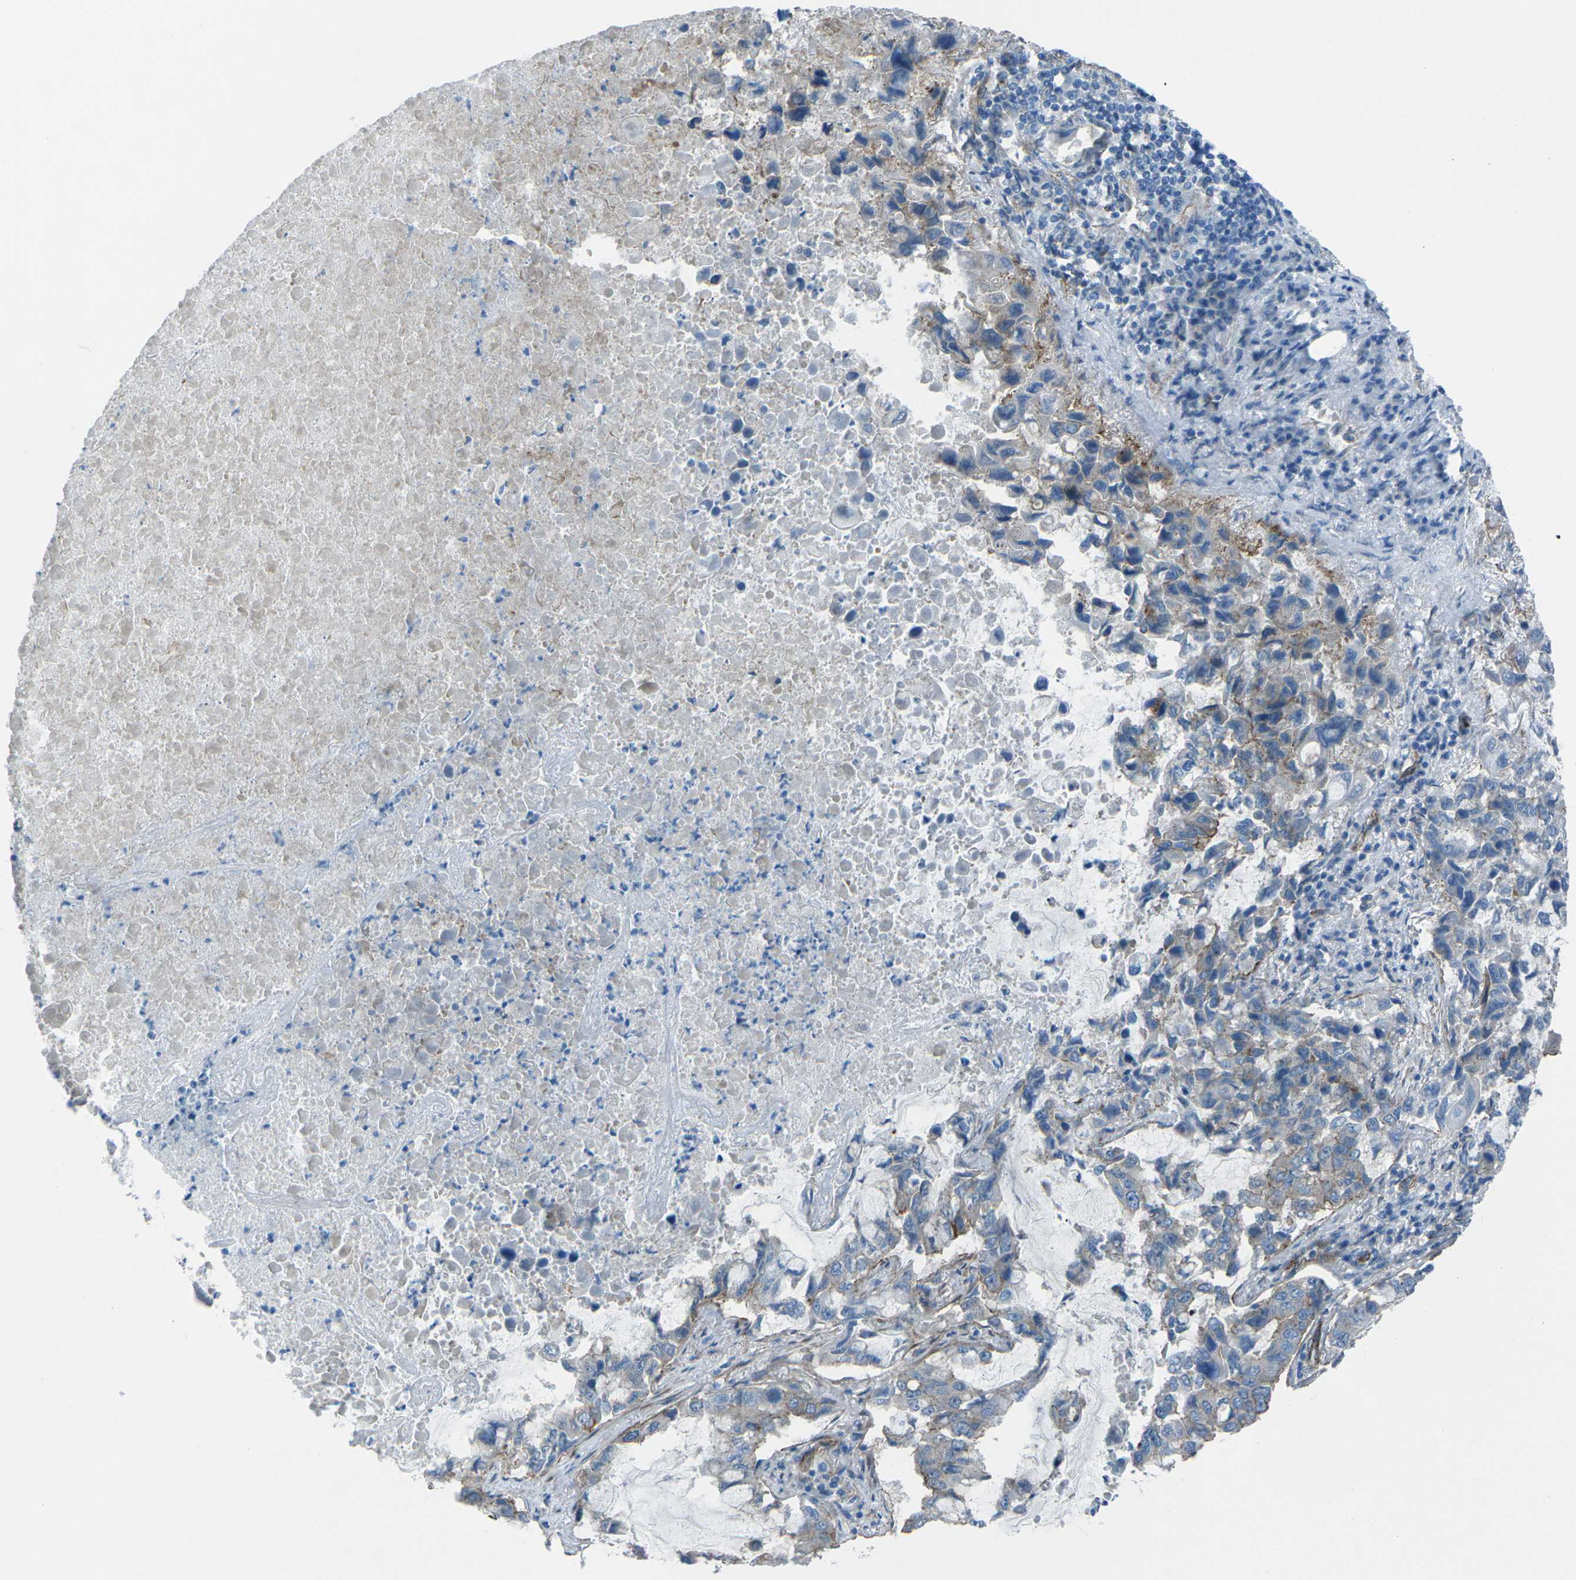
{"staining": {"intensity": "moderate", "quantity": "<25%", "location": "cytoplasmic/membranous"}, "tissue": "lung cancer", "cell_type": "Tumor cells", "image_type": "cancer", "snomed": [{"axis": "morphology", "description": "Adenocarcinoma, NOS"}, {"axis": "topography", "description": "Lung"}], "caption": "High-magnification brightfield microscopy of adenocarcinoma (lung) stained with DAB (brown) and counterstained with hematoxylin (blue). tumor cells exhibit moderate cytoplasmic/membranous positivity is identified in approximately<25% of cells.", "gene": "UTRN", "patient": {"sex": "male", "age": 64}}